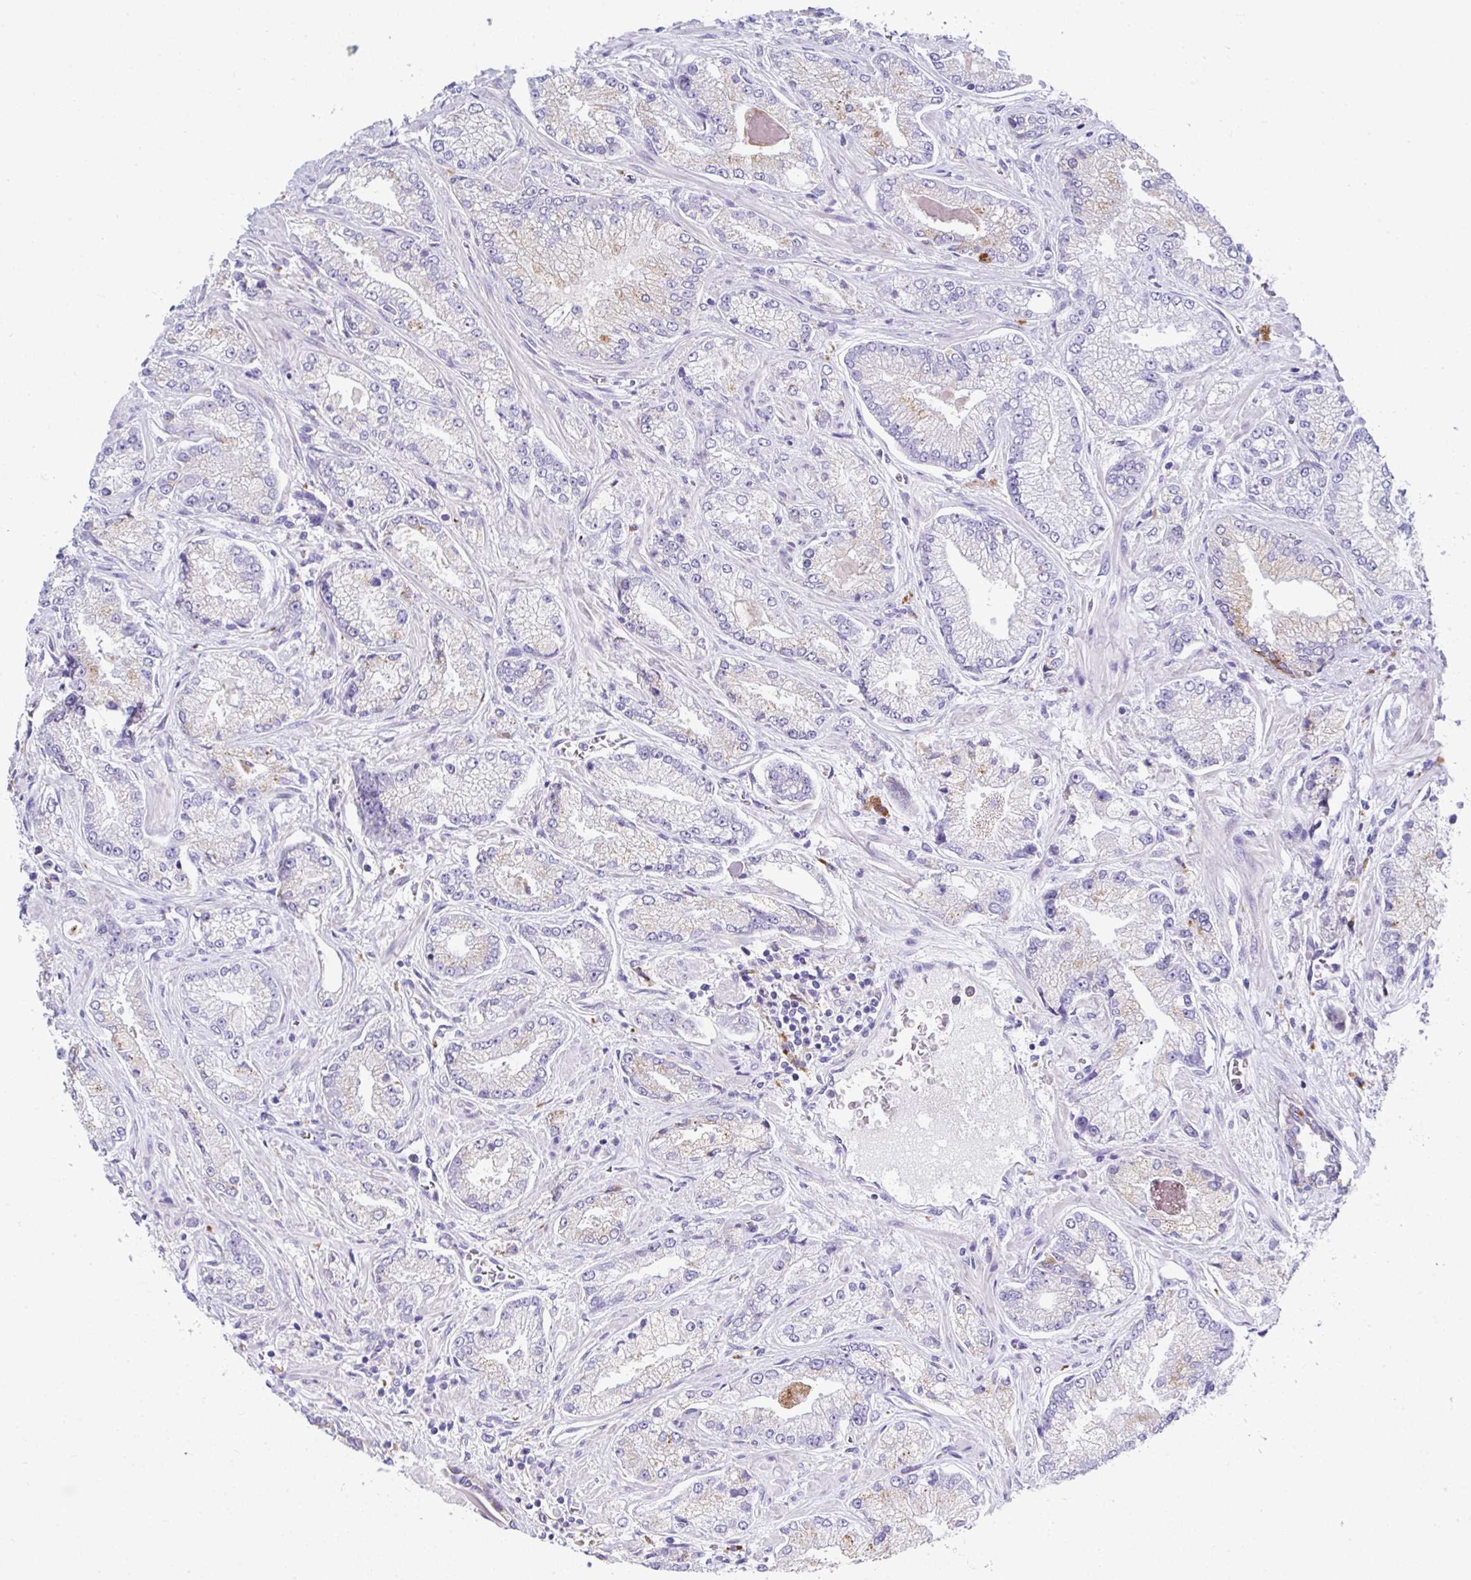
{"staining": {"intensity": "negative", "quantity": "none", "location": "none"}, "tissue": "prostate cancer", "cell_type": "Tumor cells", "image_type": "cancer", "snomed": [{"axis": "morphology", "description": "Normal tissue, NOS"}, {"axis": "morphology", "description": "Adenocarcinoma, High grade"}, {"axis": "topography", "description": "Prostate"}, {"axis": "topography", "description": "Peripheral nerve tissue"}], "caption": "A photomicrograph of prostate cancer (high-grade adenocarcinoma) stained for a protein exhibits no brown staining in tumor cells. (Brightfield microscopy of DAB immunohistochemistry (IHC) at high magnification).", "gene": "ZNF33A", "patient": {"sex": "male", "age": 68}}